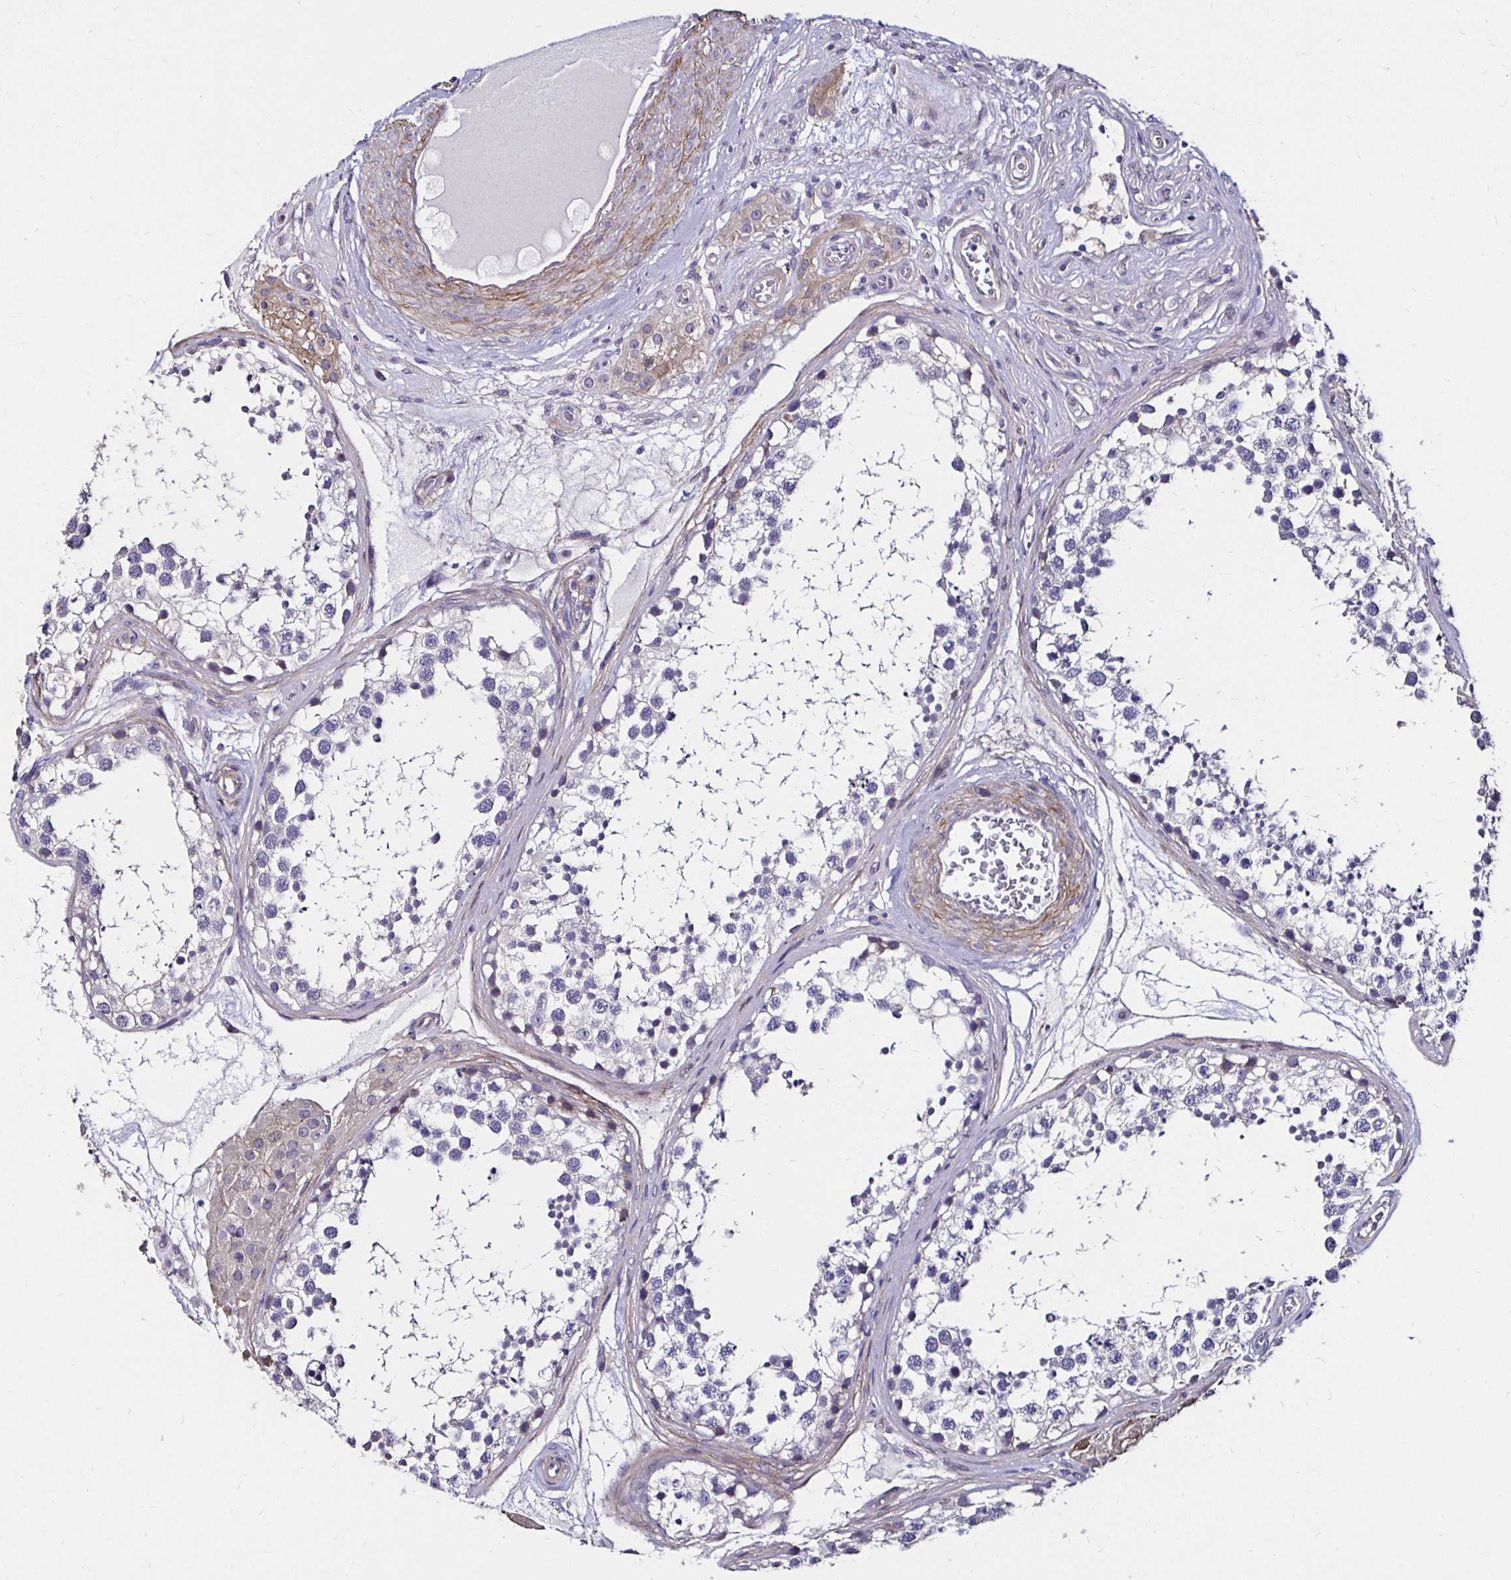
{"staining": {"intensity": "negative", "quantity": "none", "location": "none"}, "tissue": "testis", "cell_type": "Cells in seminiferous ducts", "image_type": "normal", "snomed": [{"axis": "morphology", "description": "Normal tissue, NOS"}, {"axis": "morphology", "description": "Seminoma, NOS"}, {"axis": "topography", "description": "Testis"}], "caption": "A high-resolution image shows immunohistochemistry (IHC) staining of normal testis, which exhibits no significant expression in cells in seminiferous ducts. (Stains: DAB IHC with hematoxylin counter stain, Microscopy: brightfield microscopy at high magnification).", "gene": "ITGB1", "patient": {"sex": "male", "age": 65}}